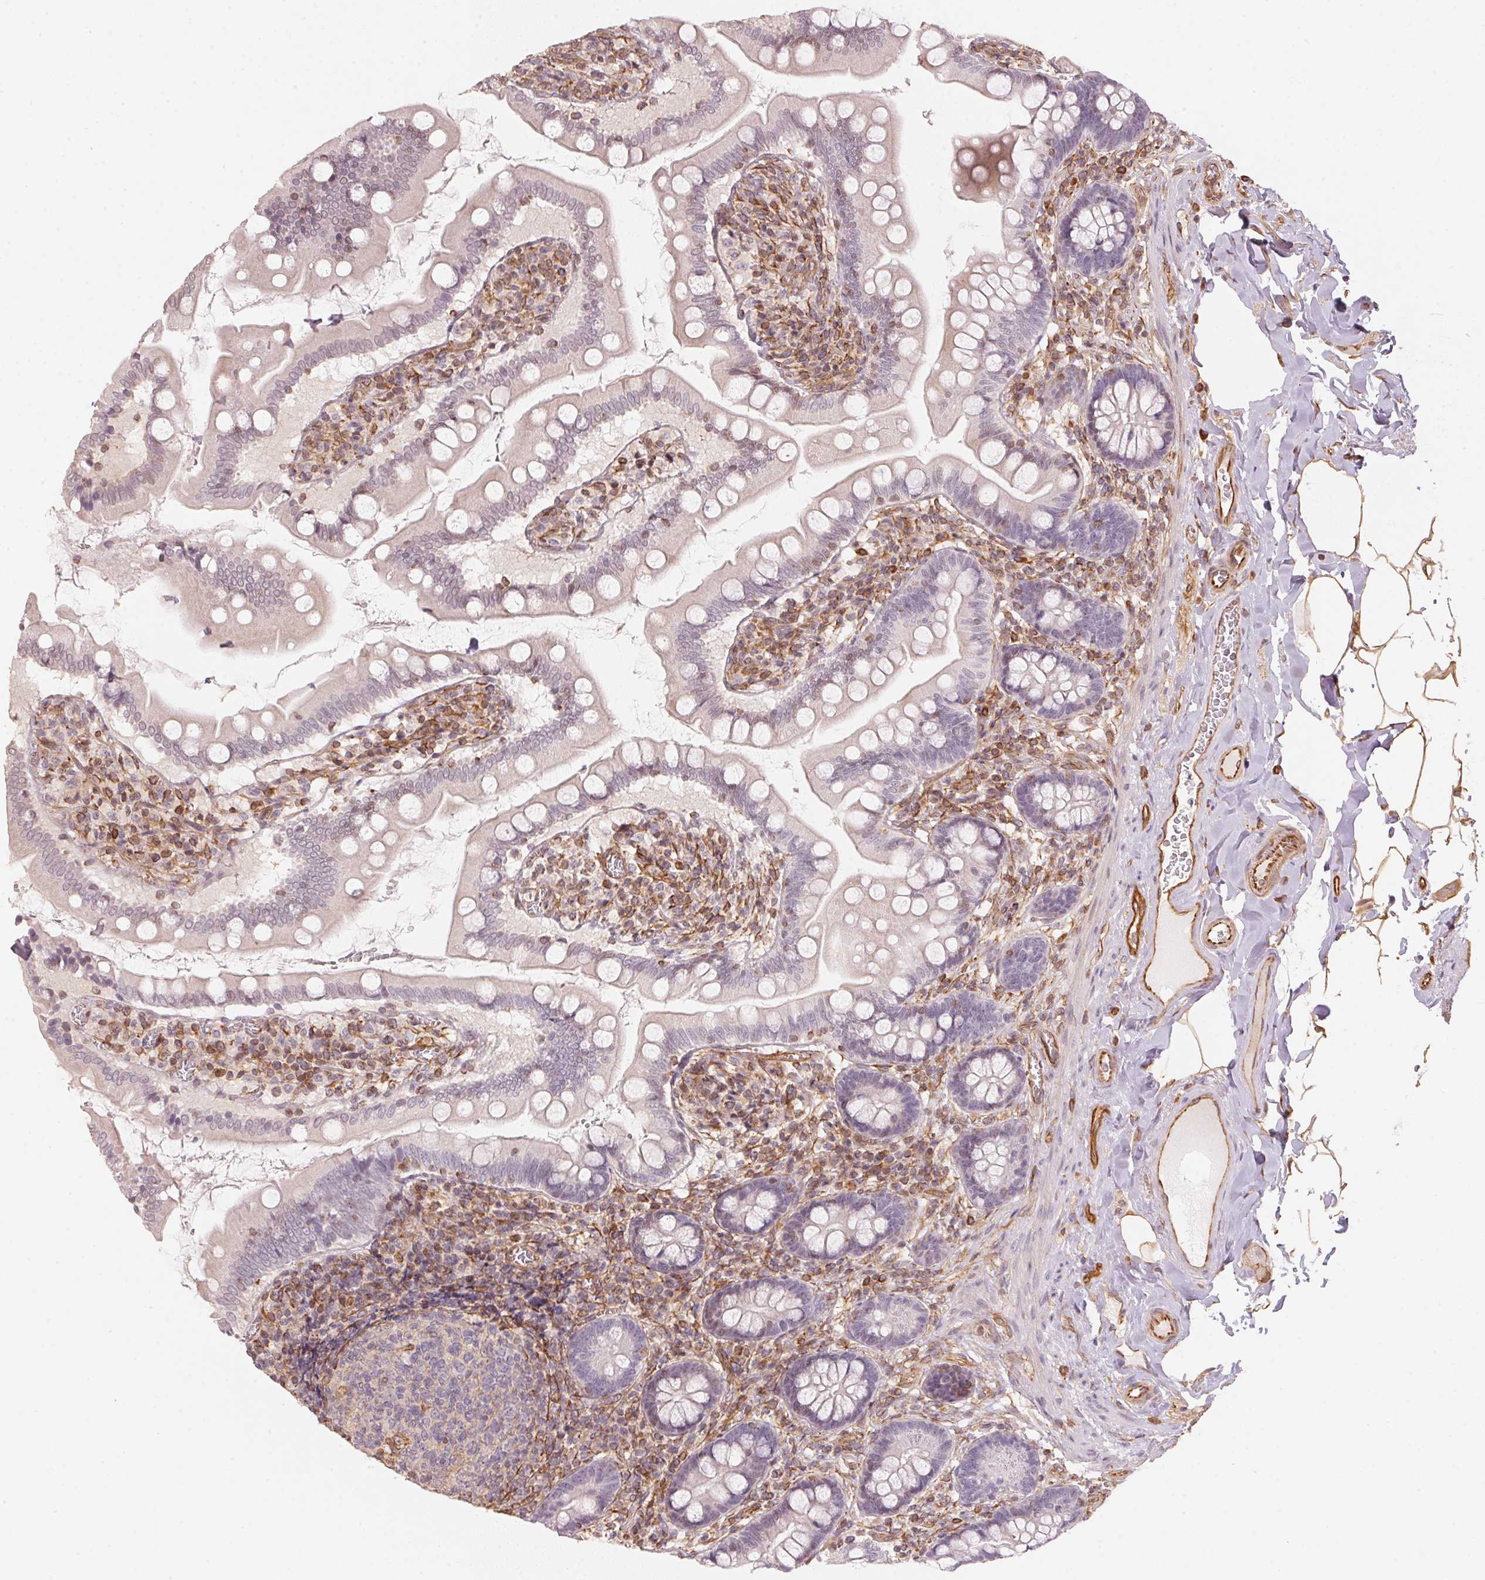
{"staining": {"intensity": "weak", "quantity": "<25%", "location": "cytoplasmic/membranous"}, "tissue": "small intestine", "cell_type": "Glandular cells", "image_type": "normal", "snomed": [{"axis": "morphology", "description": "Normal tissue, NOS"}, {"axis": "topography", "description": "Small intestine"}], "caption": "Immunohistochemical staining of normal human small intestine shows no significant positivity in glandular cells.", "gene": "FOXR2", "patient": {"sex": "female", "age": 56}}